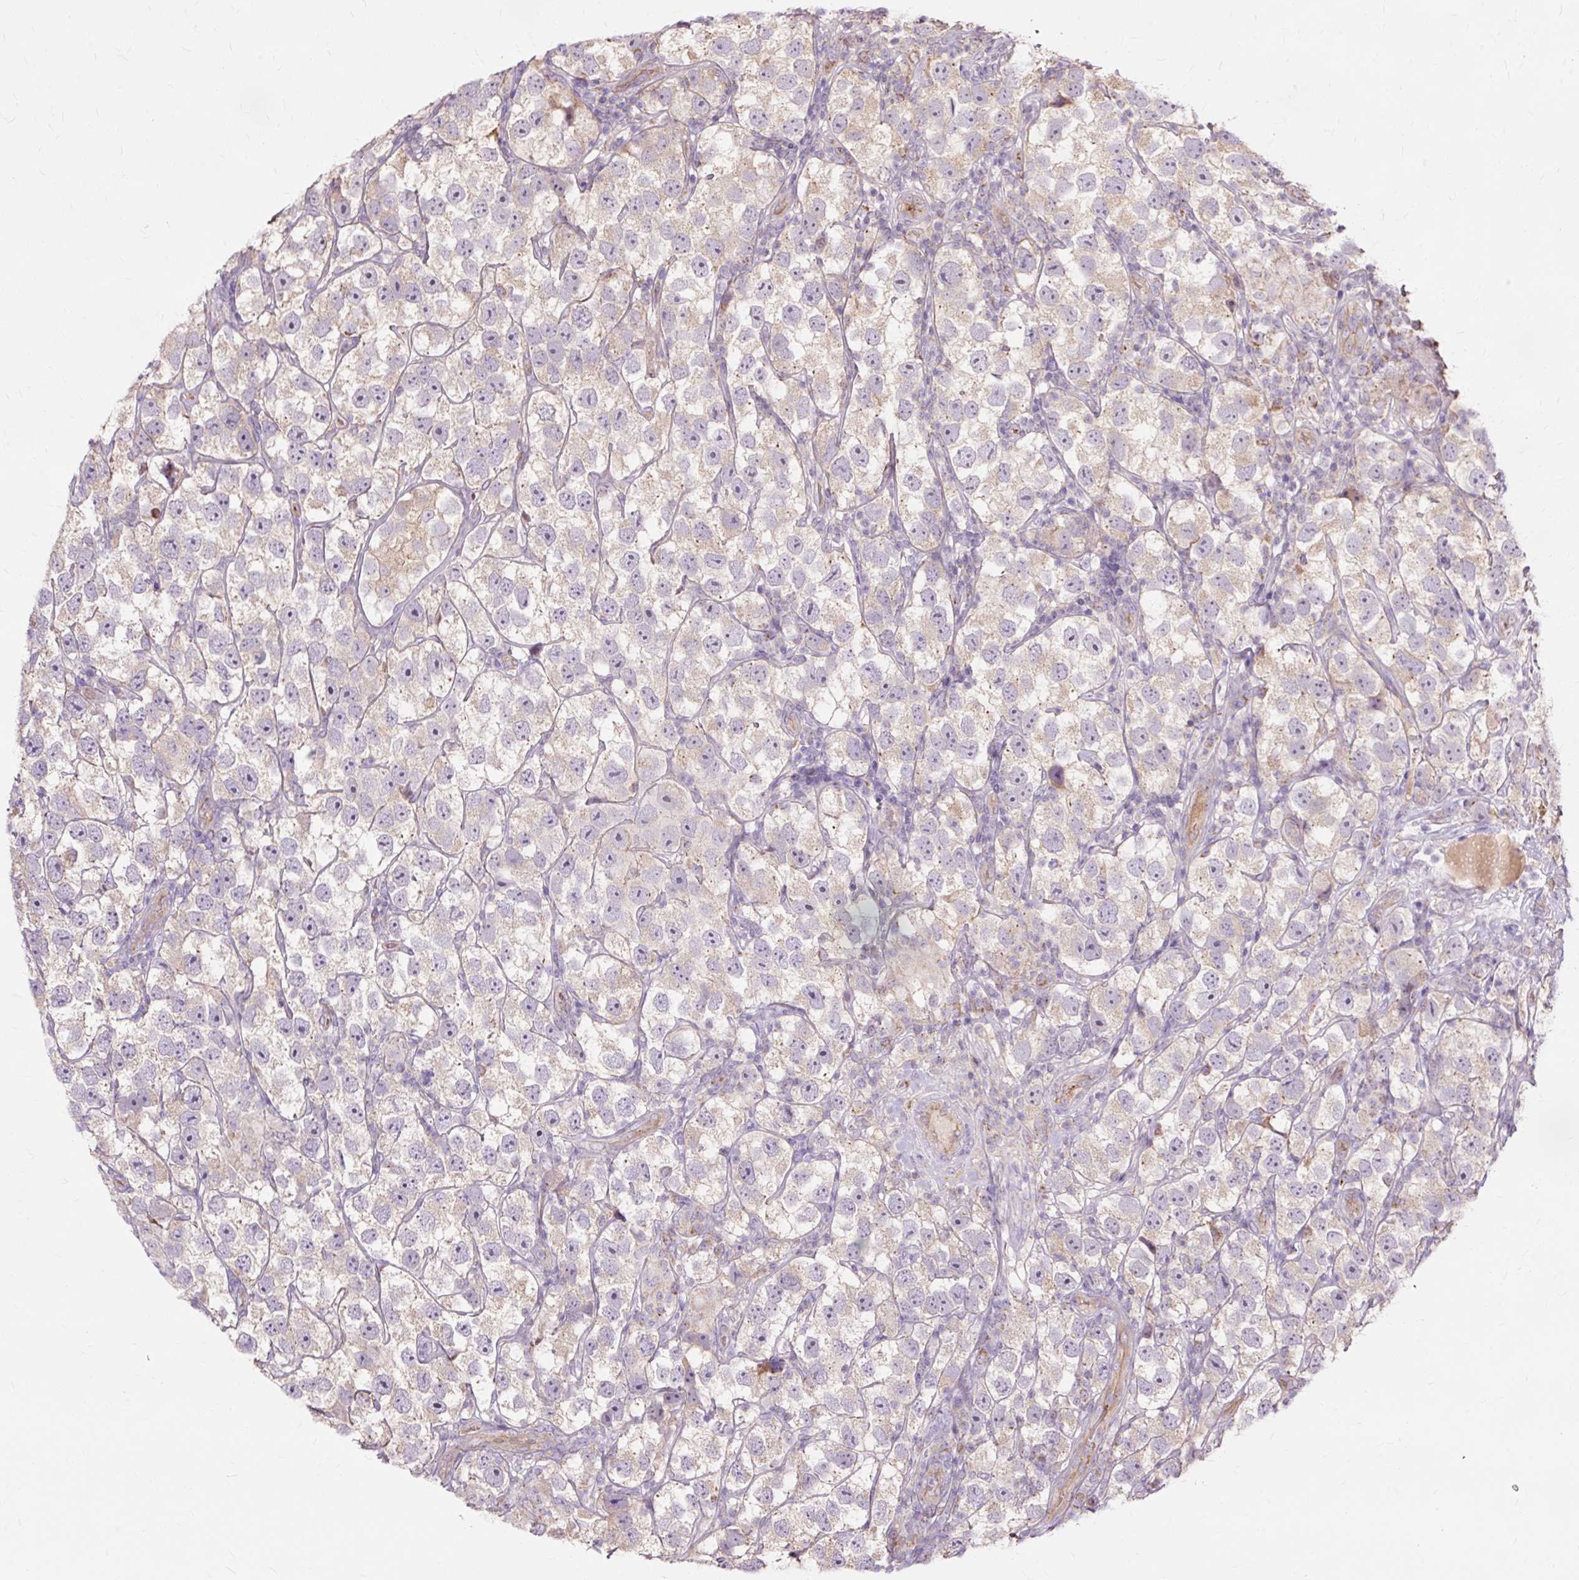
{"staining": {"intensity": "weak", "quantity": ">75%", "location": "cytoplasmic/membranous"}, "tissue": "testis cancer", "cell_type": "Tumor cells", "image_type": "cancer", "snomed": [{"axis": "morphology", "description": "Seminoma, NOS"}, {"axis": "topography", "description": "Testis"}], "caption": "Immunohistochemistry (IHC) (DAB) staining of human seminoma (testis) displays weak cytoplasmic/membranous protein expression in about >75% of tumor cells.", "gene": "PDZD2", "patient": {"sex": "male", "age": 26}}